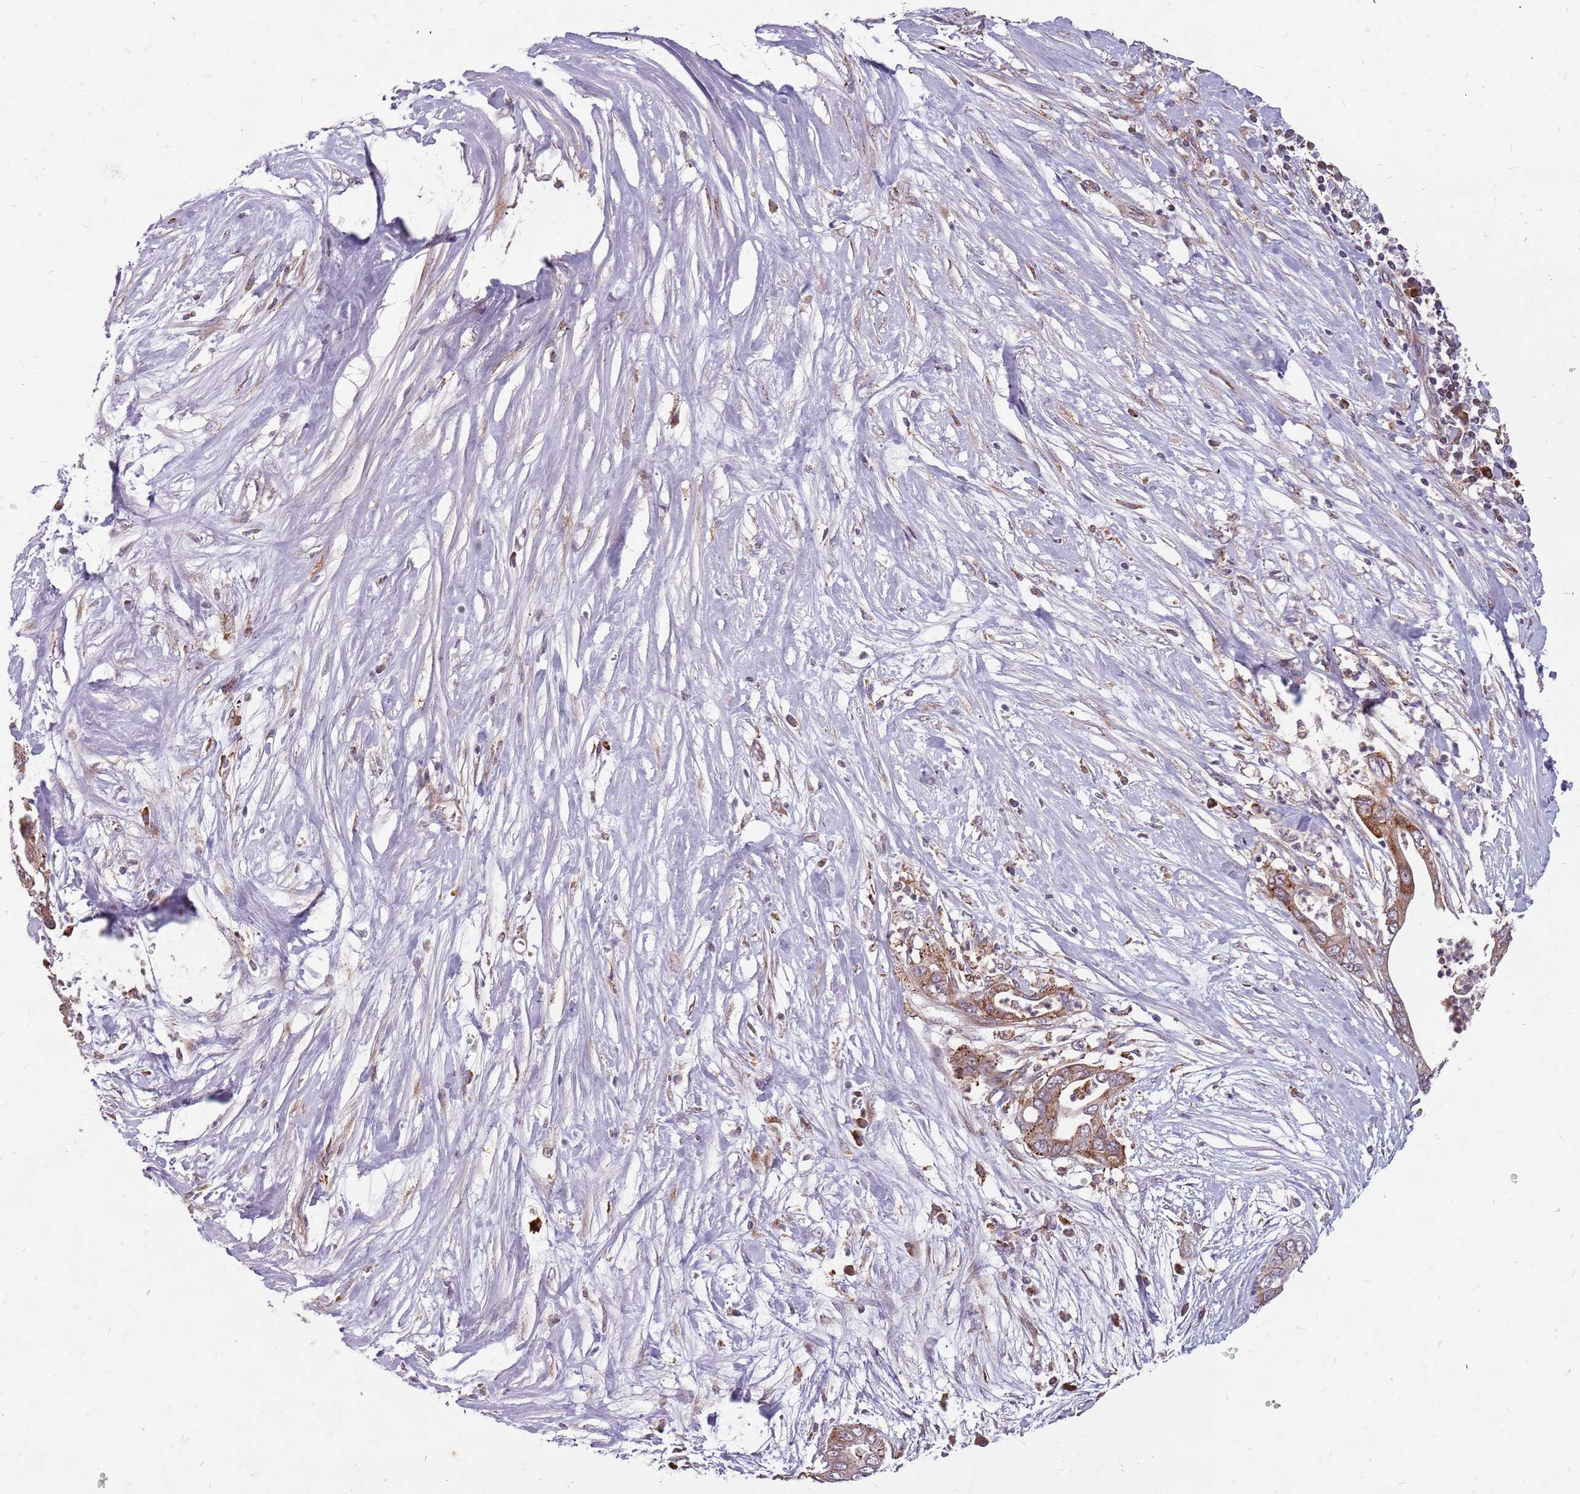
{"staining": {"intensity": "moderate", "quantity": ">75%", "location": "cytoplasmic/membranous"}, "tissue": "pancreatic cancer", "cell_type": "Tumor cells", "image_type": "cancer", "snomed": [{"axis": "morphology", "description": "Adenocarcinoma, NOS"}, {"axis": "topography", "description": "Pancreas"}], "caption": "Tumor cells display moderate cytoplasmic/membranous positivity in approximately >75% of cells in pancreatic cancer (adenocarcinoma).", "gene": "NME4", "patient": {"sex": "male", "age": 75}}